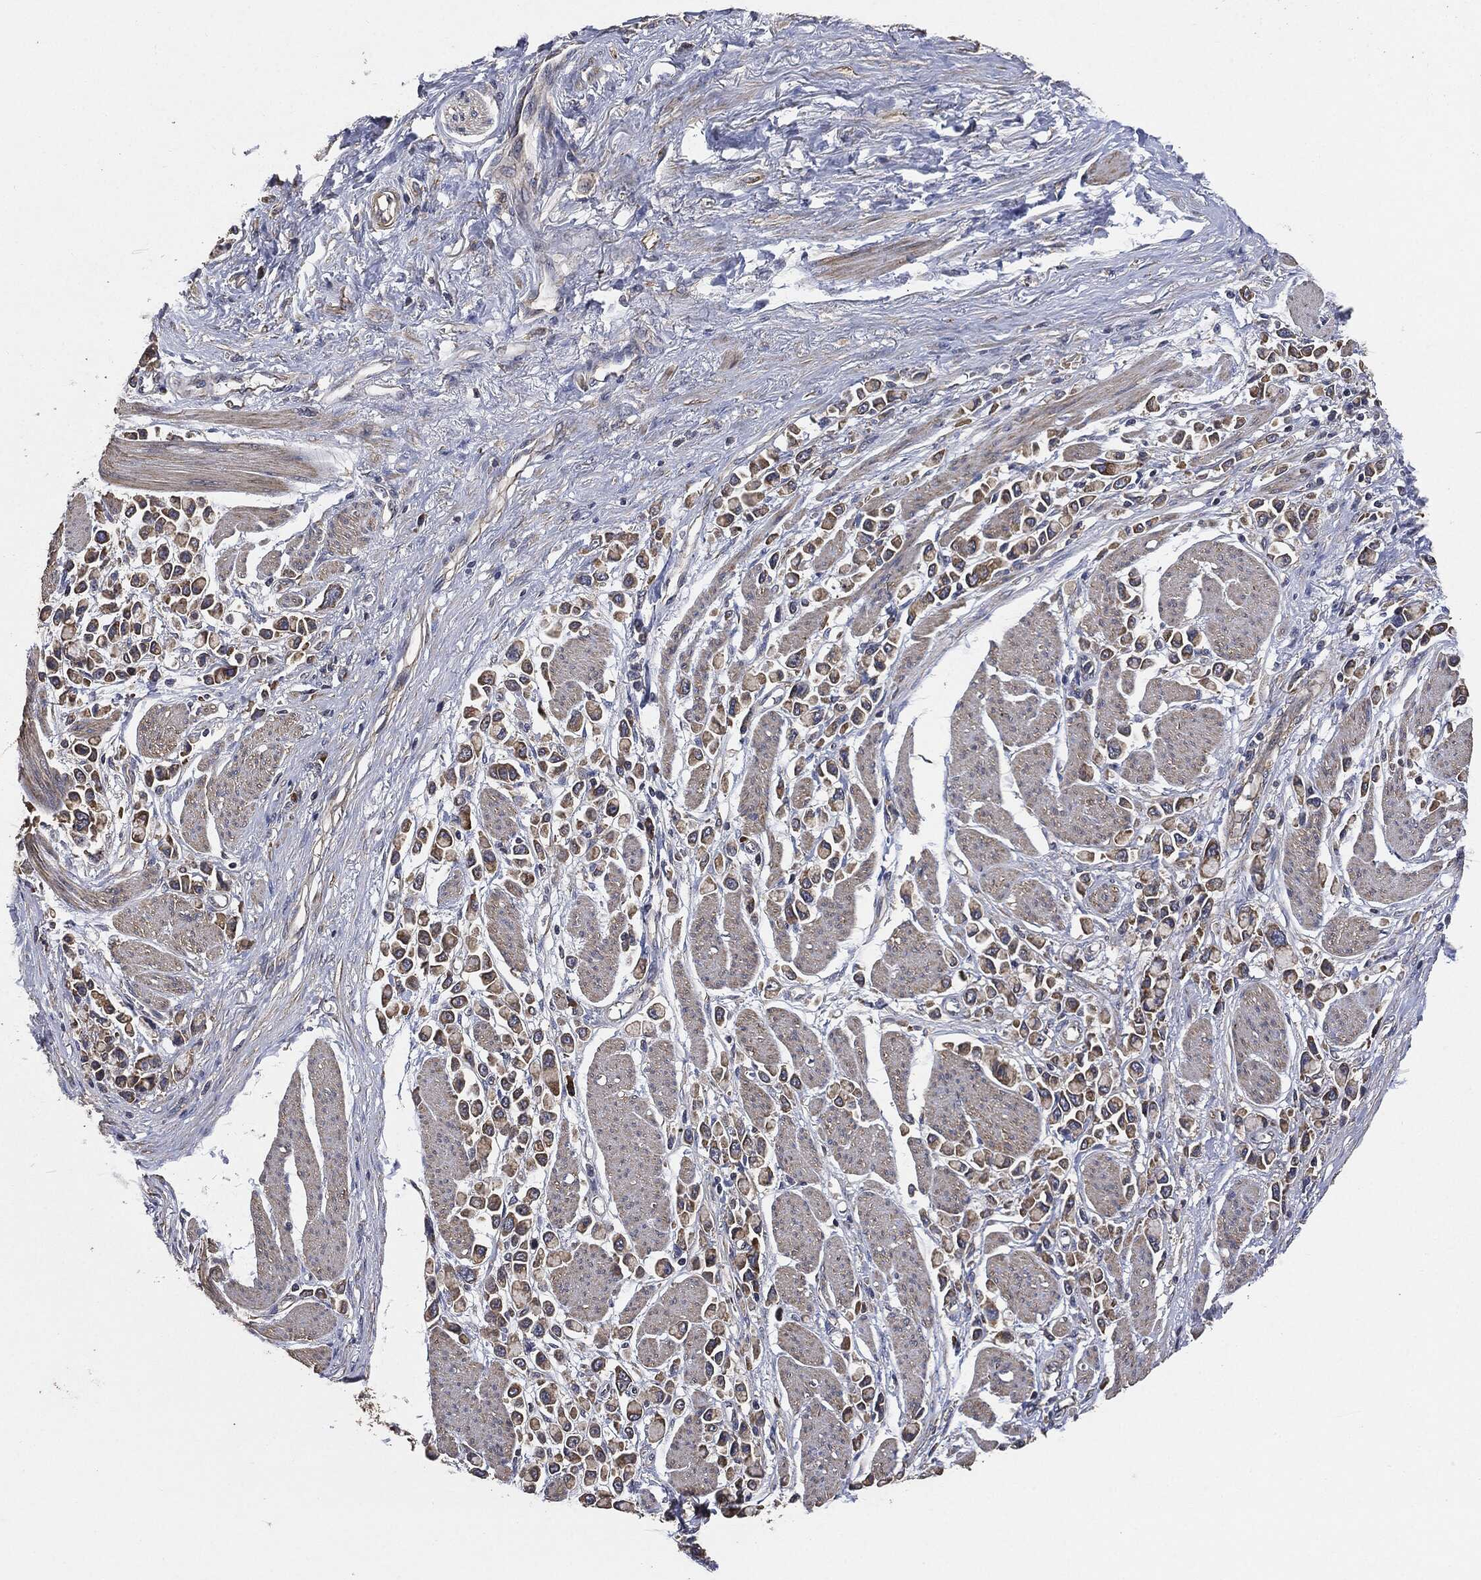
{"staining": {"intensity": "strong", "quantity": "25%-75%", "location": "cytoplasmic/membranous"}, "tissue": "stomach cancer", "cell_type": "Tumor cells", "image_type": "cancer", "snomed": [{"axis": "morphology", "description": "Adenocarcinoma, NOS"}, {"axis": "topography", "description": "Stomach"}], "caption": "A photomicrograph showing strong cytoplasmic/membranous expression in about 25%-75% of tumor cells in adenocarcinoma (stomach), as visualized by brown immunohistochemical staining.", "gene": "STK3", "patient": {"sex": "female", "age": 81}}